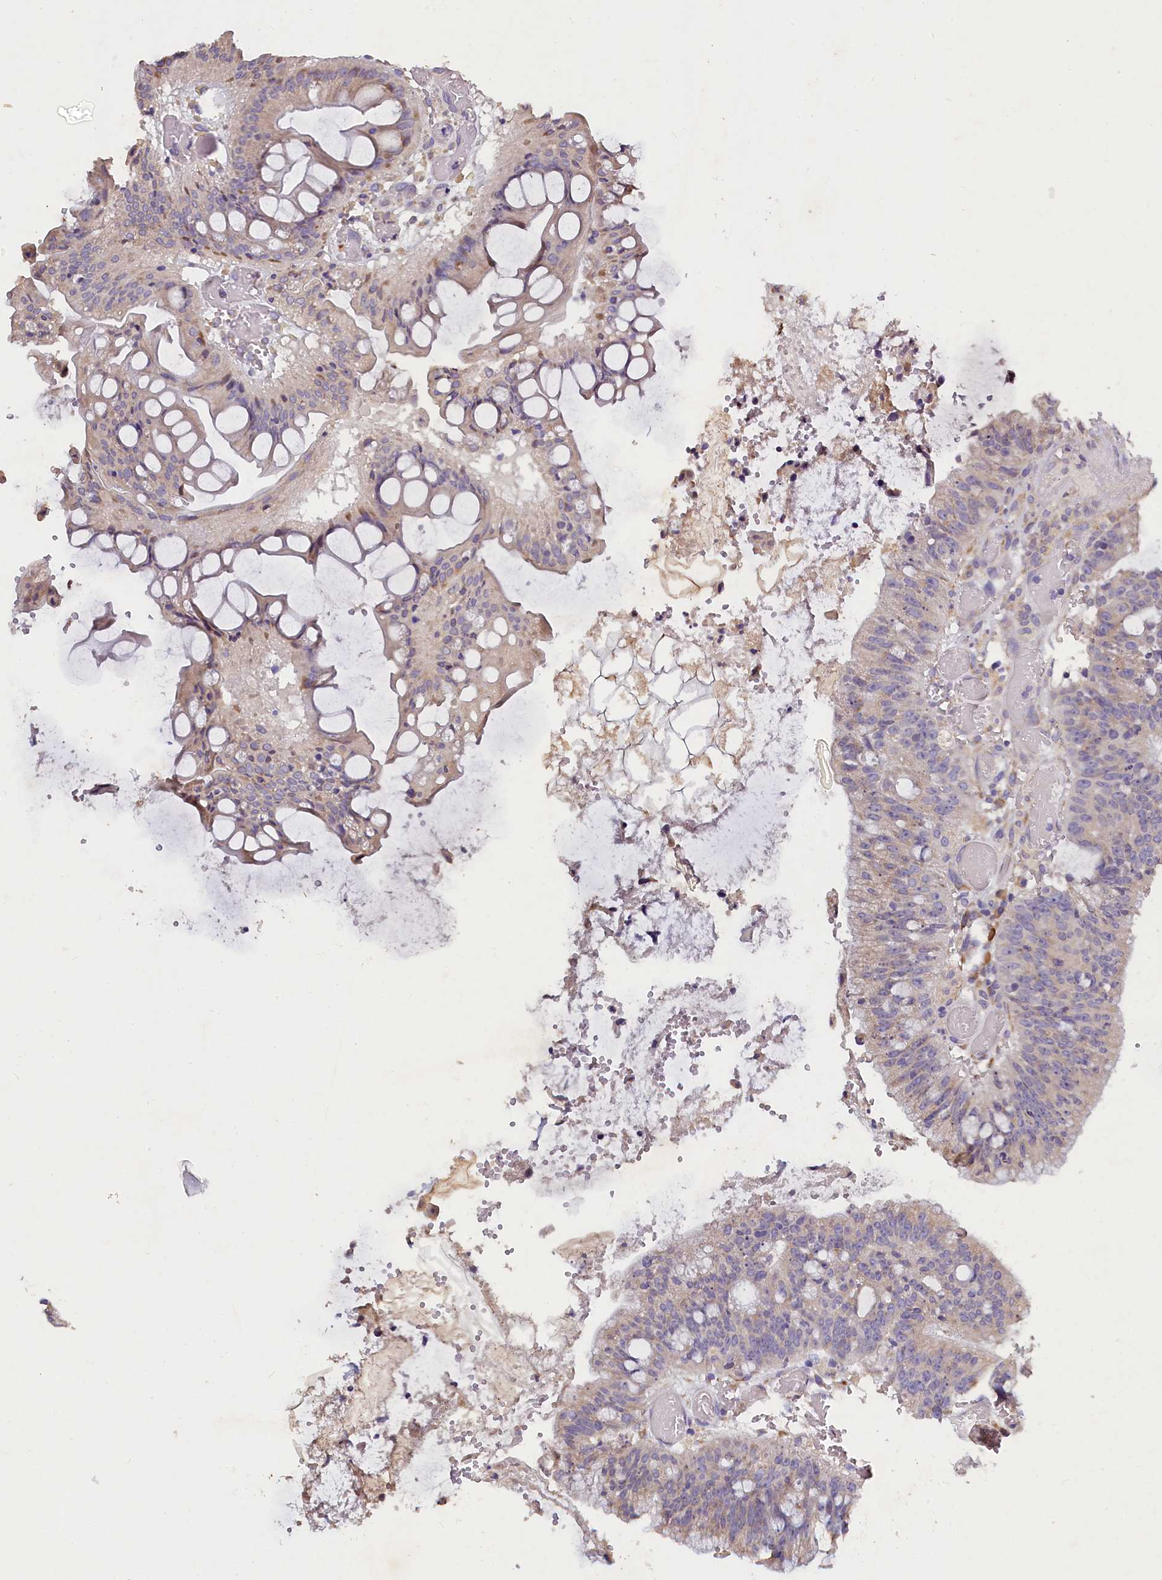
{"staining": {"intensity": "weak", "quantity": "<25%", "location": "cytoplasmic/membranous"}, "tissue": "colorectal cancer", "cell_type": "Tumor cells", "image_type": "cancer", "snomed": [{"axis": "morphology", "description": "Adenocarcinoma, NOS"}, {"axis": "topography", "description": "Rectum"}], "caption": "Immunohistochemistry micrograph of neoplastic tissue: colorectal adenocarcinoma stained with DAB (3,3'-diaminobenzidine) exhibits no significant protein positivity in tumor cells.", "gene": "ST7L", "patient": {"sex": "female", "age": 77}}